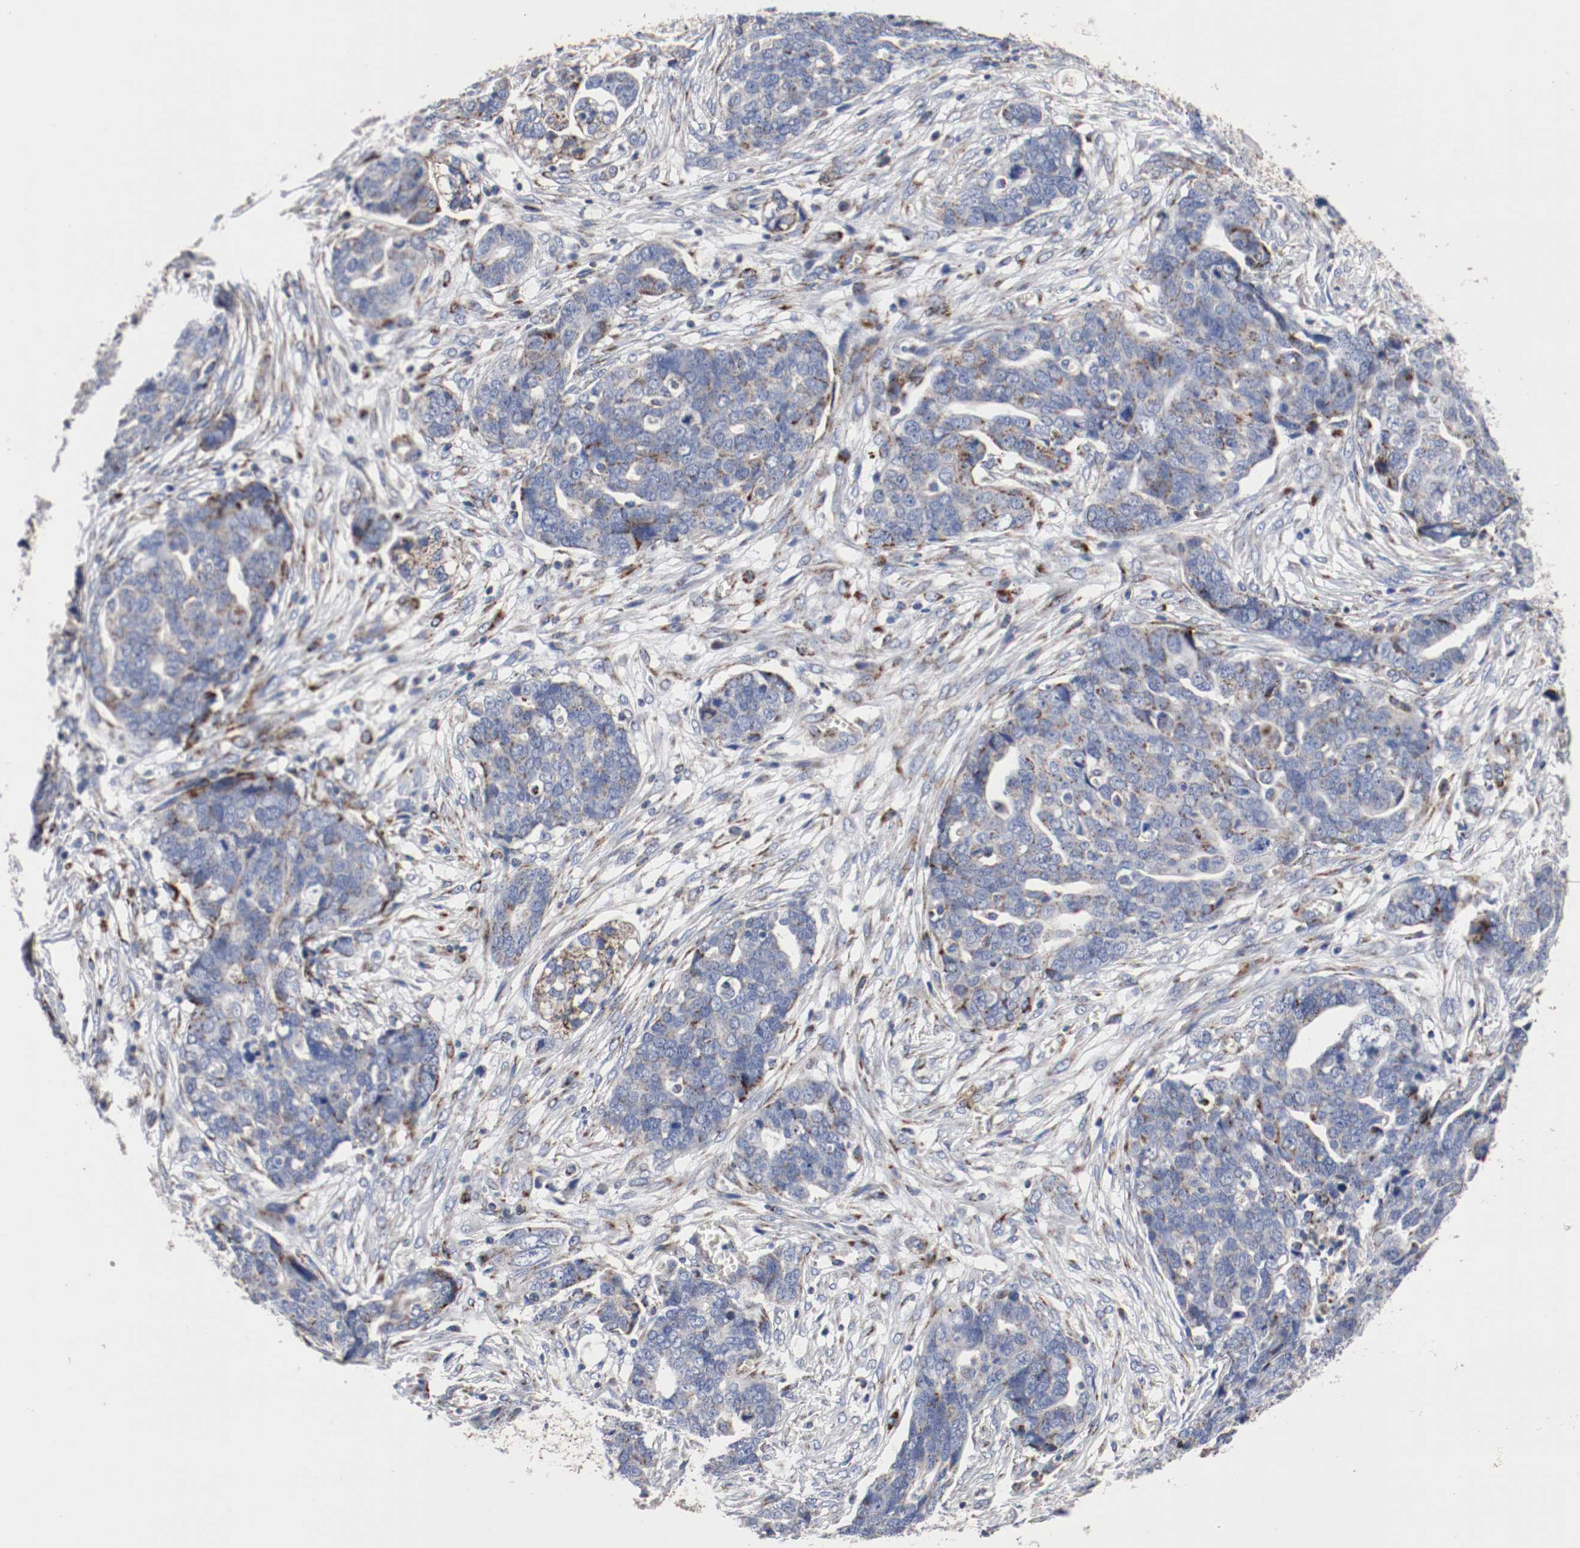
{"staining": {"intensity": "weak", "quantity": "25%-75%", "location": "cytoplasmic/membranous"}, "tissue": "ovarian cancer", "cell_type": "Tumor cells", "image_type": "cancer", "snomed": [{"axis": "morphology", "description": "Normal tissue, NOS"}, {"axis": "morphology", "description": "Cystadenocarcinoma, serous, NOS"}, {"axis": "topography", "description": "Fallopian tube"}, {"axis": "topography", "description": "Ovary"}], "caption": "Protein positivity by immunohistochemistry (IHC) reveals weak cytoplasmic/membranous staining in about 25%-75% of tumor cells in ovarian serous cystadenocarcinoma. The protein is shown in brown color, while the nuclei are stained blue.", "gene": "TUBD1", "patient": {"sex": "female", "age": 56}}